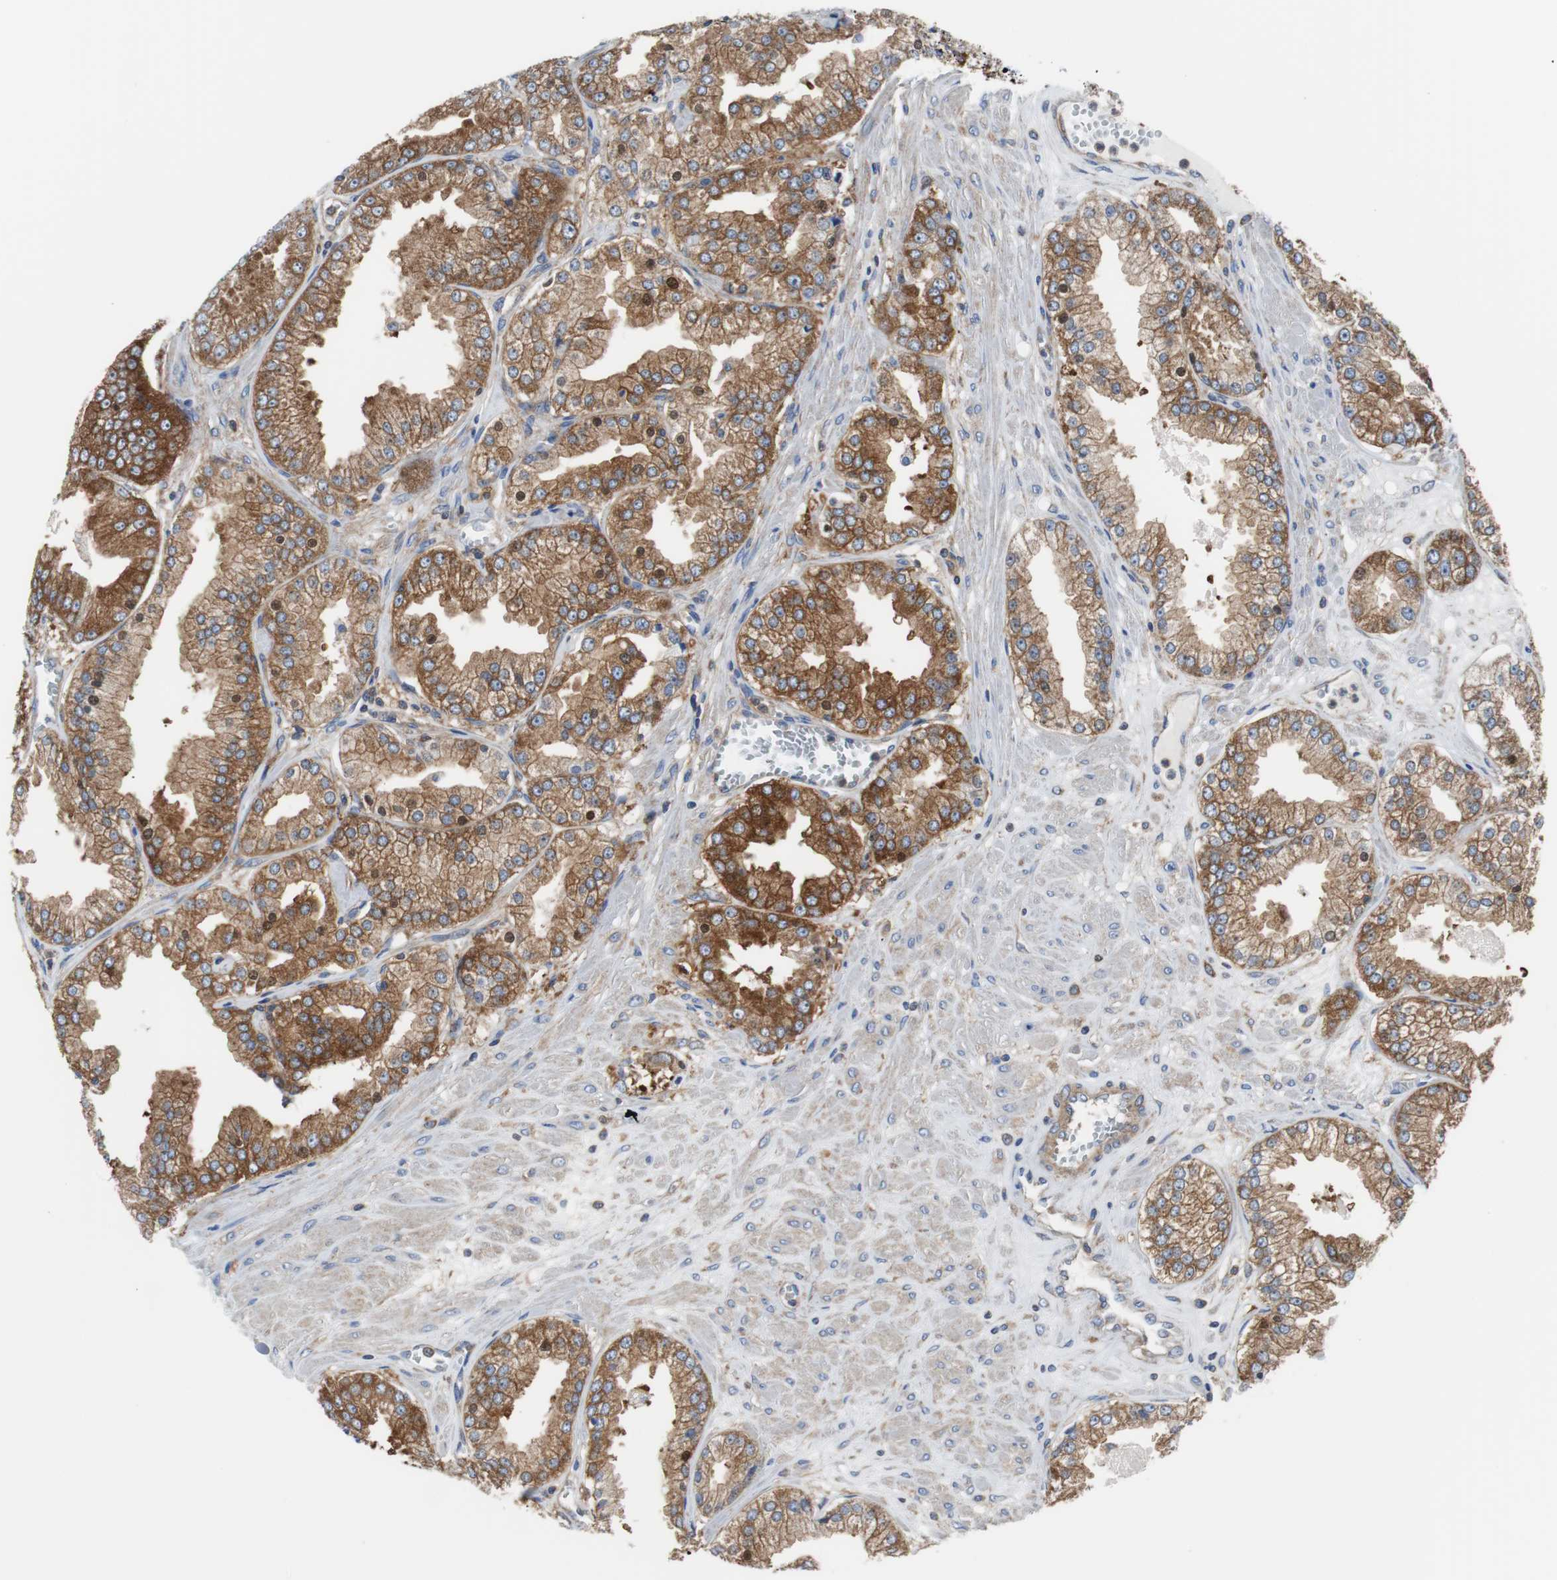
{"staining": {"intensity": "strong", "quantity": ">75%", "location": "cytoplasmic/membranous,nuclear"}, "tissue": "prostate cancer", "cell_type": "Tumor cells", "image_type": "cancer", "snomed": [{"axis": "morphology", "description": "Adenocarcinoma, High grade"}, {"axis": "topography", "description": "Prostate"}], "caption": "Immunohistochemical staining of human prostate cancer displays high levels of strong cytoplasmic/membranous and nuclear staining in approximately >75% of tumor cells.", "gene": "BRAF", "patient": {"sex": "male", "age": 61}}